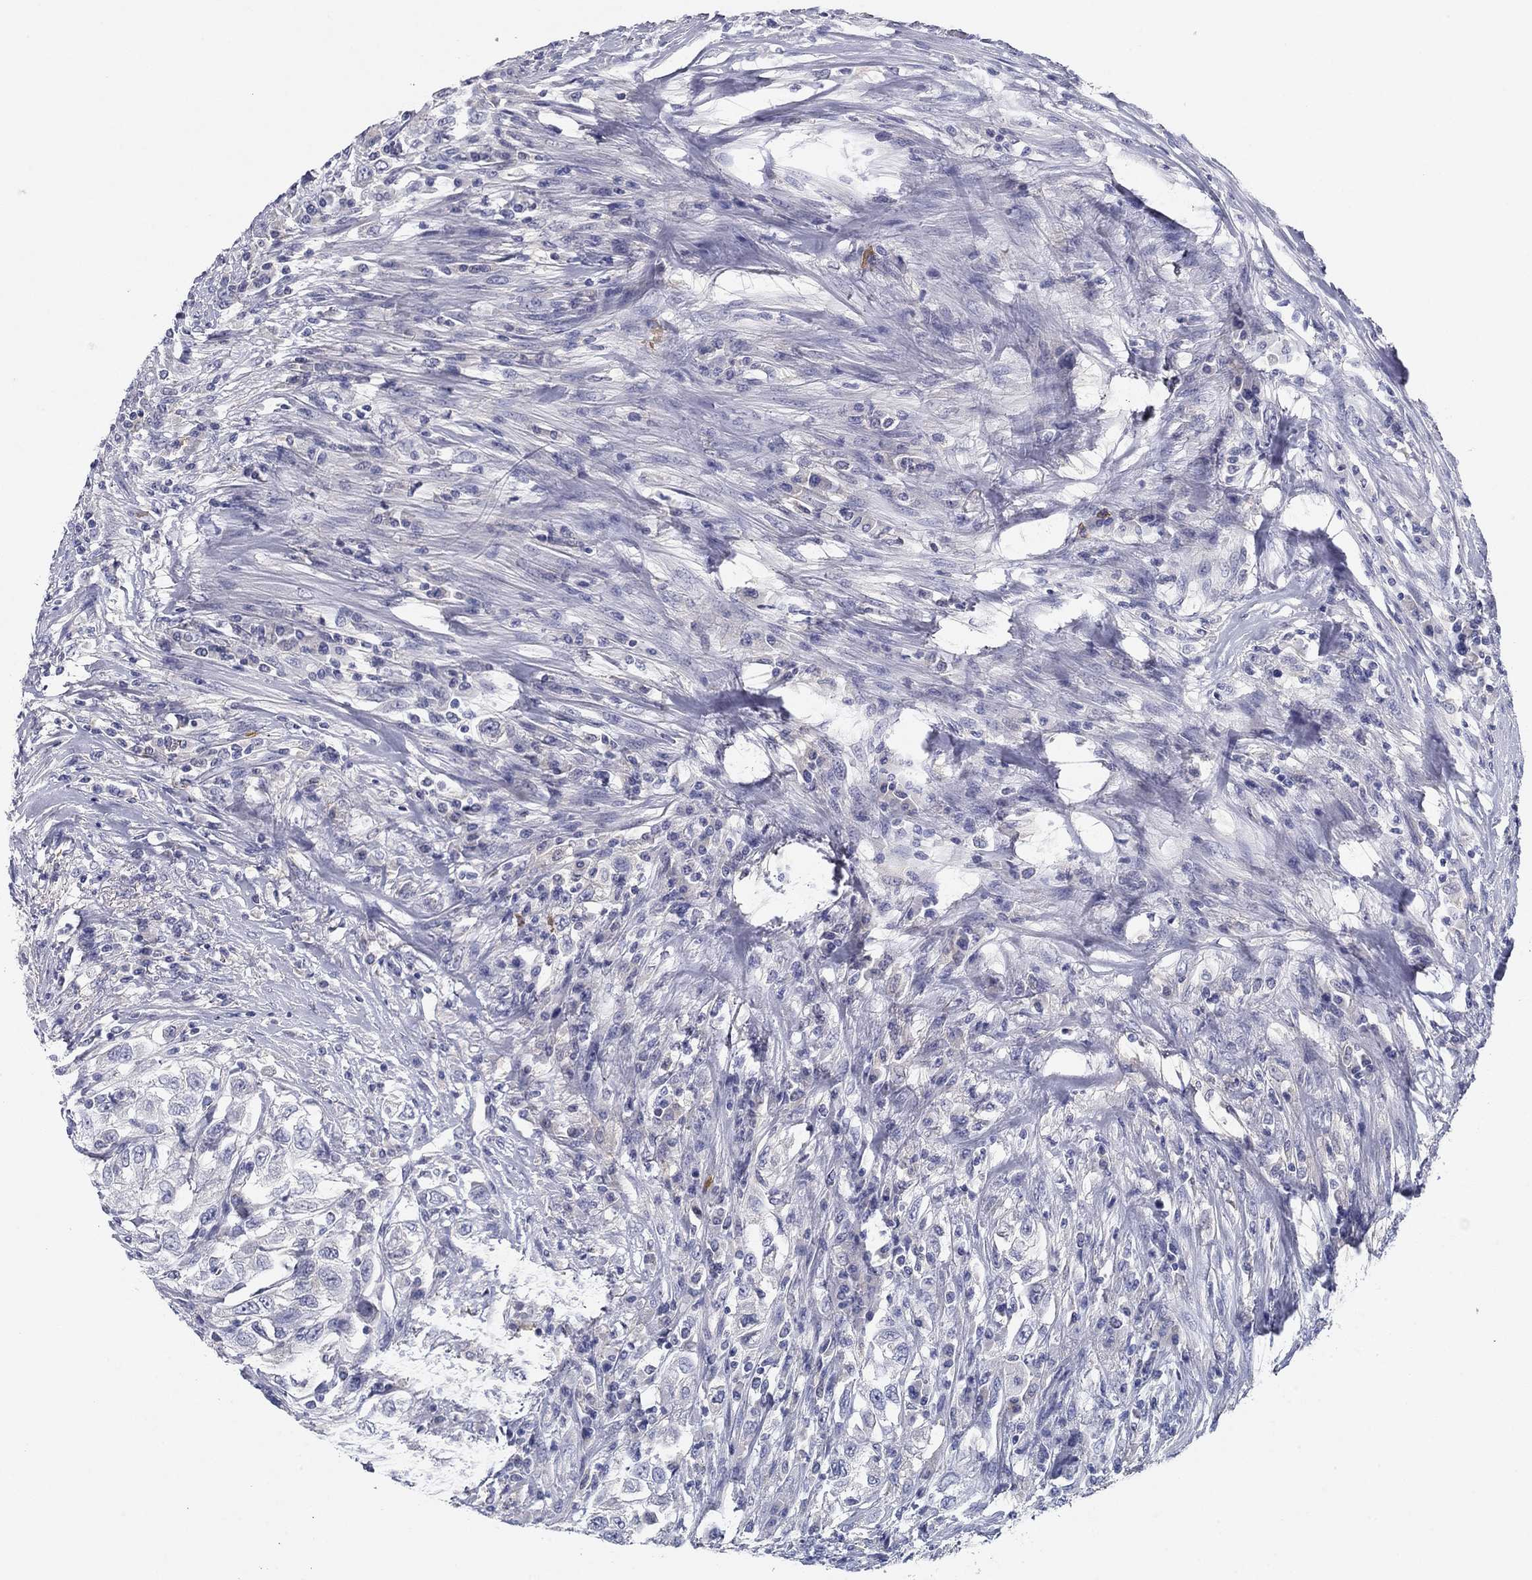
{"staining": {"intensity": "negative", "quantity": "none", "location": "none"}, "tissue": "urothelial cancer", "cell_type": "Tumor cells", "image_type": "cancer", "snomed": [{"axis": "morphology", "description": "Urothelial carcinoma, High grade"}, {"axis": "topography", "description": "Urinary bladder"}], "caption": "IHC of urothelial cancer shows no staining in tumor cells.", "gene": "CNTNAP4", "patient": {"sex": "female", "age": 56}}